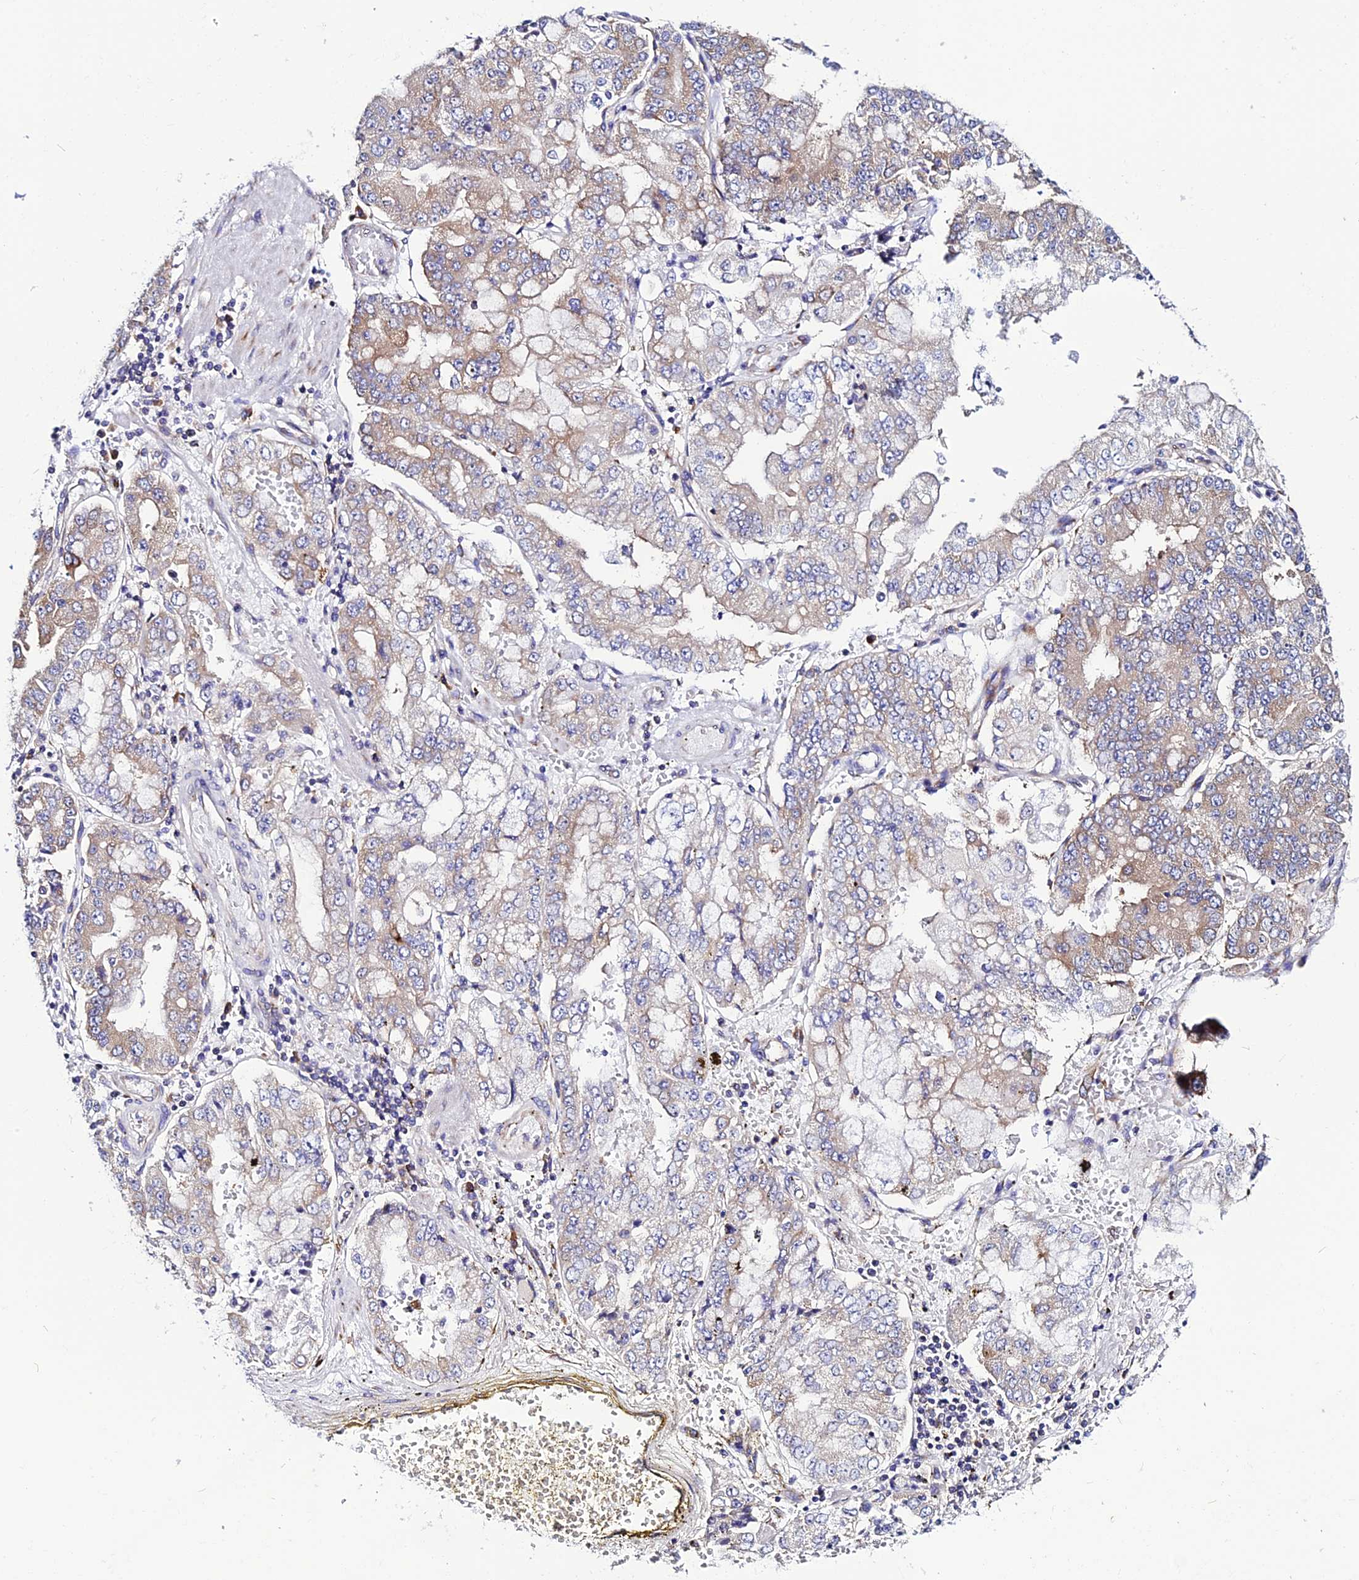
{"staining": {"intensity": "weak", "quantity": "25%-75%", "location": "cytoplasmic/membranous"}, "tissue": "stomach cancer", "cell_type": "Tumor cells", "image_type": "cancer", "snomed": [{"axis": "morphology", "description": "Adenocarcinoma, NOS"}, {"axis": "topography", "description": "Stomach"}], "caption": "Immunohistochemical staining of stomach cancer reveals weak cytoplasmic/membranous protein expression in about 25%-75% of tumor cells. (DAB IHC, brown staining for protein, blue staining for nuclei).", "gene": "EEF1G", "patient": {"sex": "male", "age": 76}}